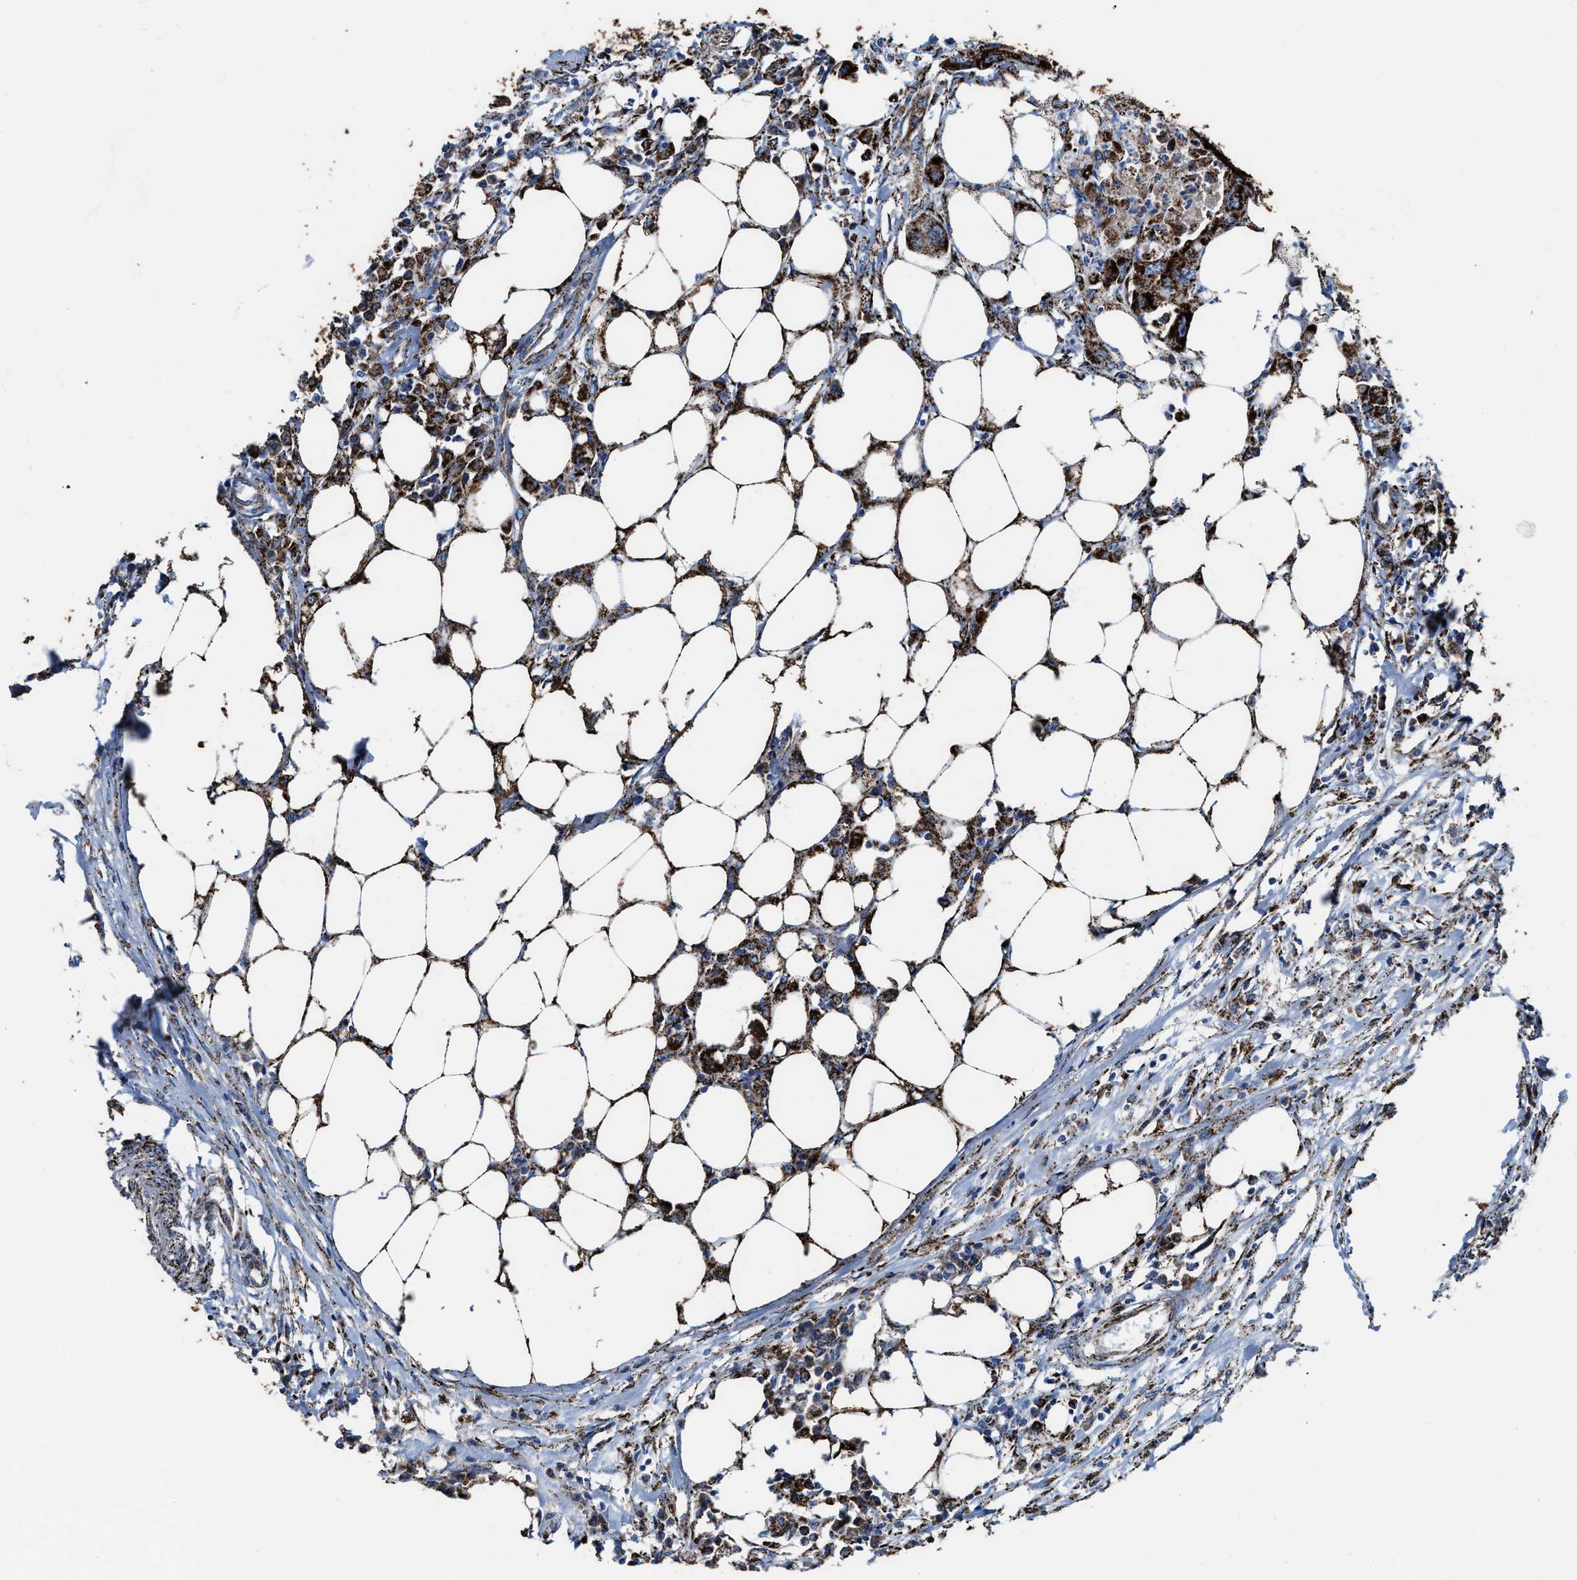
{"staining": {"intensity": "strong", "quantity": ">75%", "location": "cytoplasmic/membranous"}, "tissue": "colorectal cancer", "cell_type": "Tumor cells", "image_type": "cancer", "snomed": [{"axis": "morphology", "description": "Adenocarcinoma, NOS"}, {"axis": "topography", "description": "Colon"}], "caption": "Immunohistochemistry photomicrograph of neoplastic tissue: human colorectal adenocarcinoma stained using immunohistochemistry reveals high levels of strong protein expression localized specifically in the cytoplasmic/membranous of tumor cells, appearing as a cytoplasmic/membranous brown color.", "gene": "ALDH1B1", "patient": {"sex": "male", "age": 71}}